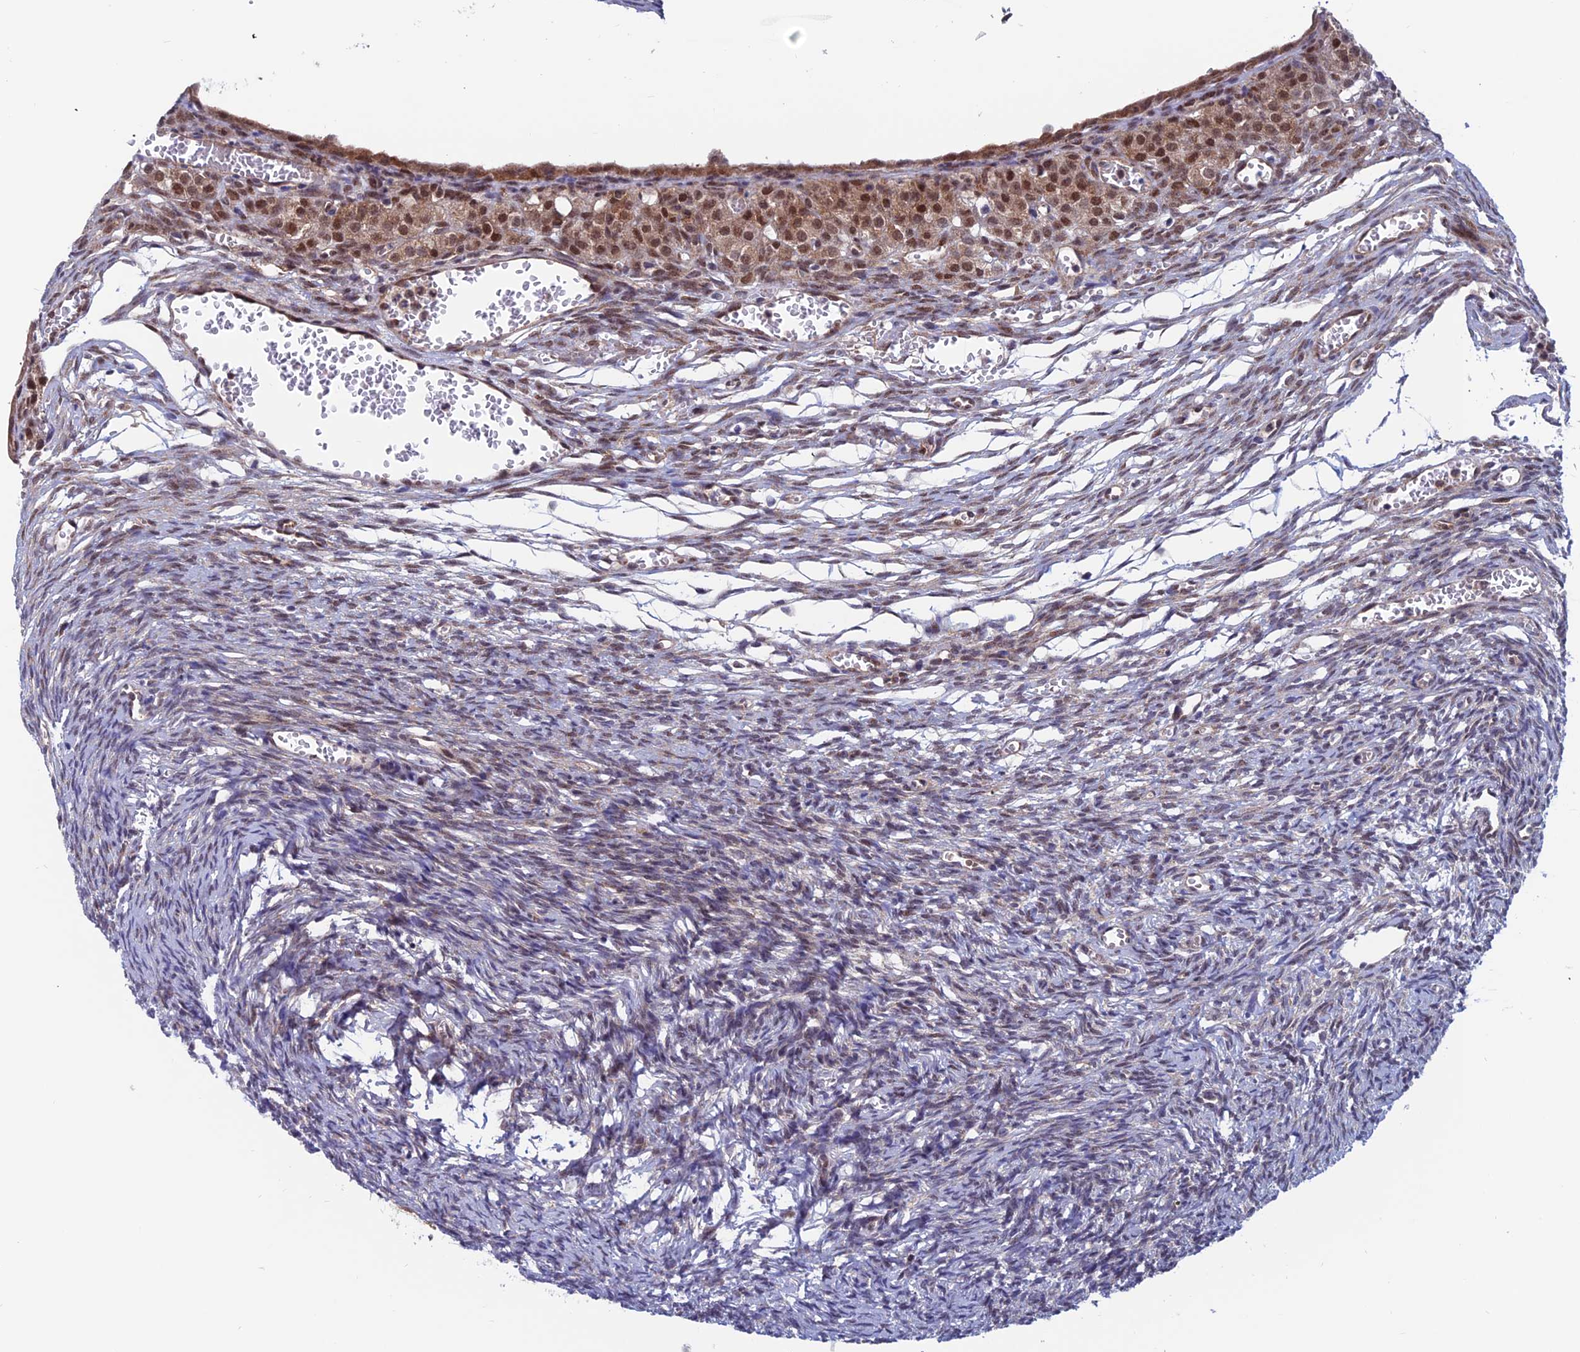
{"staining": {"intensity": "weak", "quantity": "<25%", "location": "cytoplasmic/membranous"}, "tissue": "ovary", "cell_type": "Ovarian stroma cells", "image_type": "normal", "snomed": [{"axis": "morphology", "description": "Normal tissue, NOS"}, {"axis": "topography", "description": "Ovary"}], "caption": "High power microscopy histopathology image of an immunohistochemistry photomicrograph of benign ovary, revealing no significant positivity in ovarian stroma cells.", "gene": "IGBP1", "patient": {"sex": "female", "age": 39}}